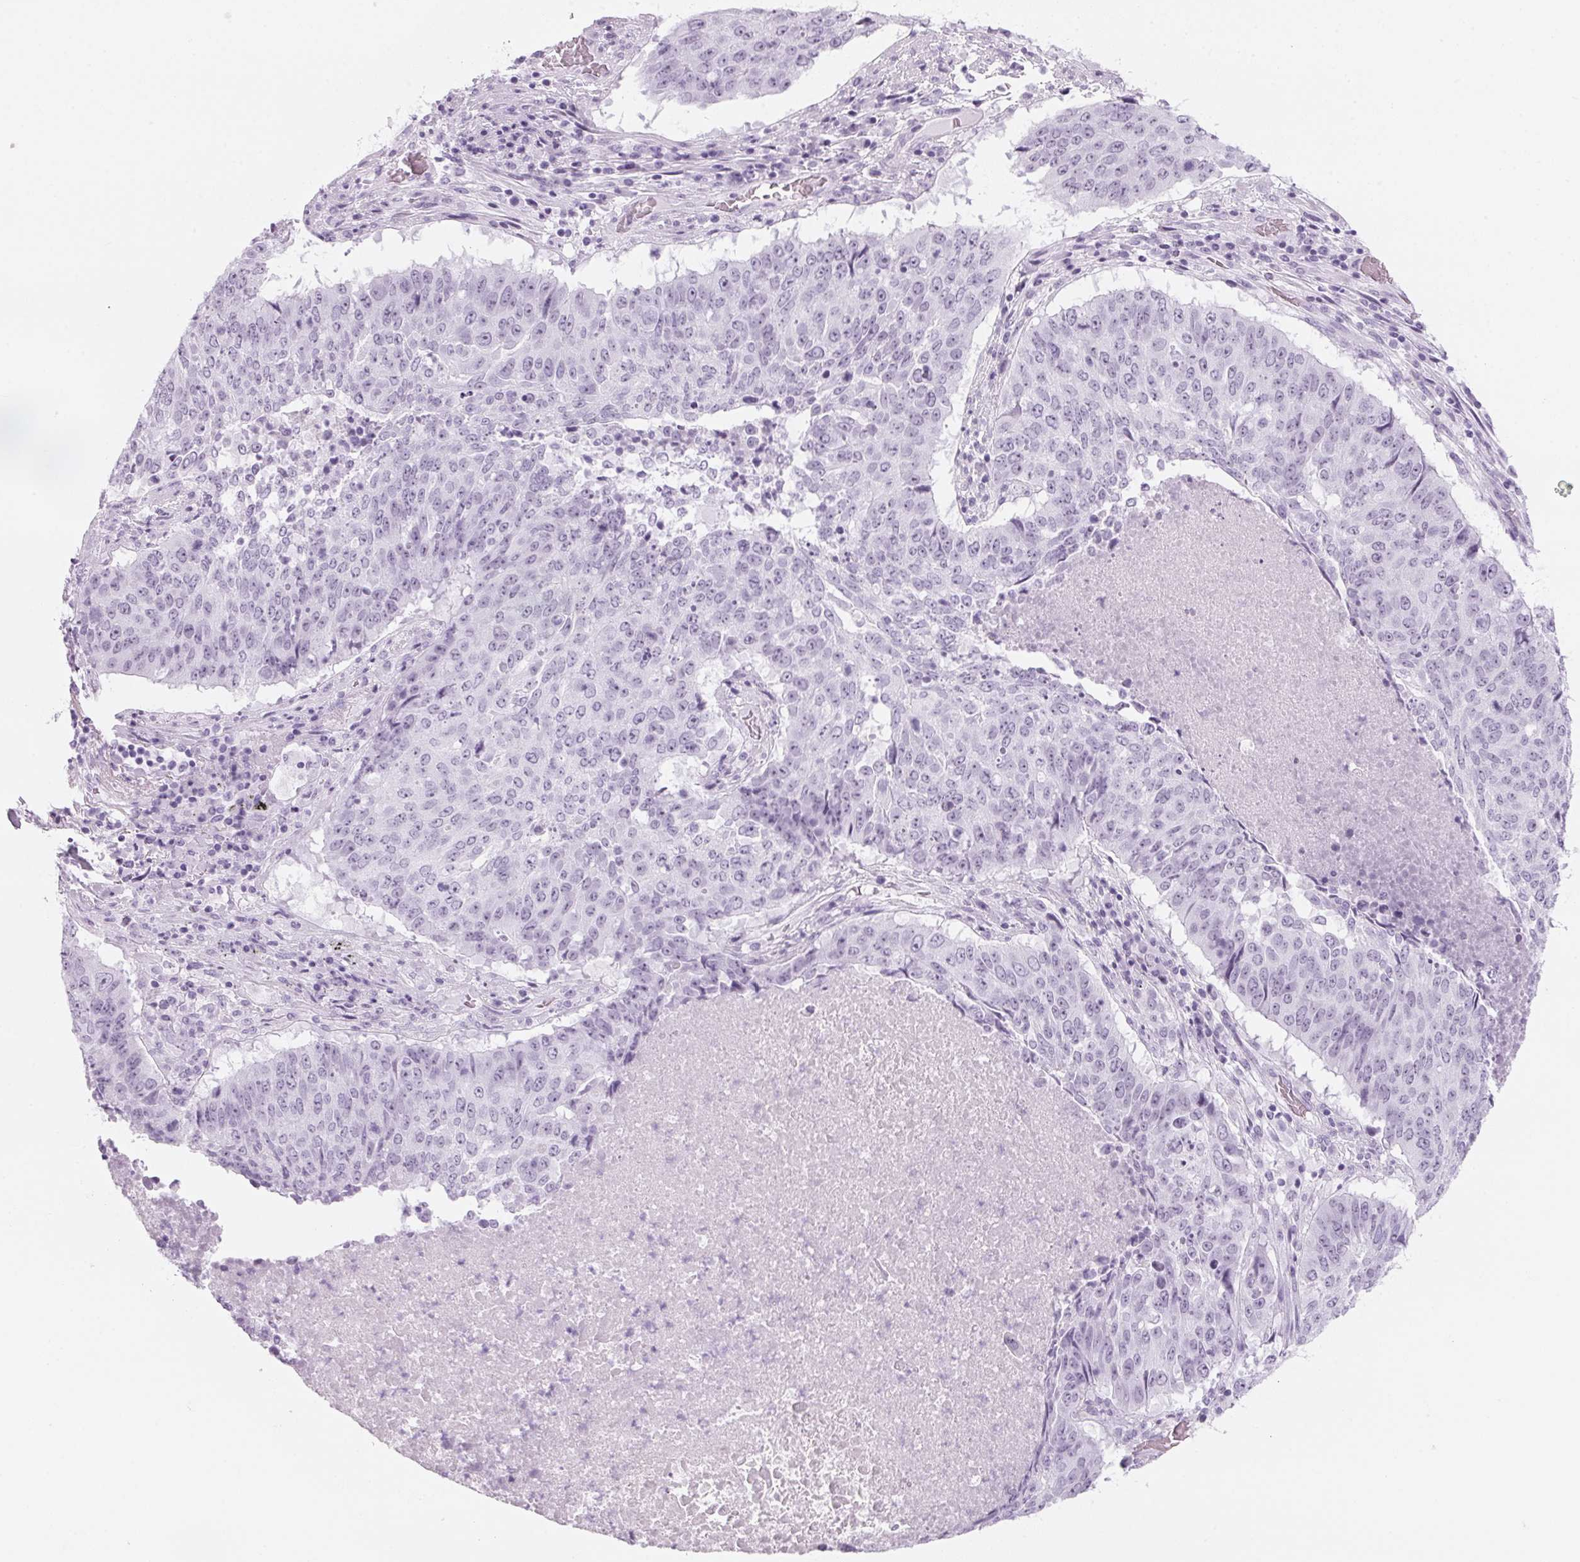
{"staining": {"intensity": "negative", "quantity": "none", "location": "none"}, "tissue": "lung cancer", "cell_type": "Tumor cells", "image_type": "cancer", "snomed": [{"axis": "morphology", "description": "Normal tissue, NOS"}, {"axis": "morphology", "description": "Squamous cell carcinoma, NOS"}, {"axis": "topography", "description": "Bronchus"}, {"axis": "topography", "description": "Lung"}], "caption": "Squamous cell carcinoma (lung) was stained to show a protein in brown. There is no significant expression in tumor cells.", "gene": "DNTTIP2", "patient": {"sex": "male", "age": 64}}